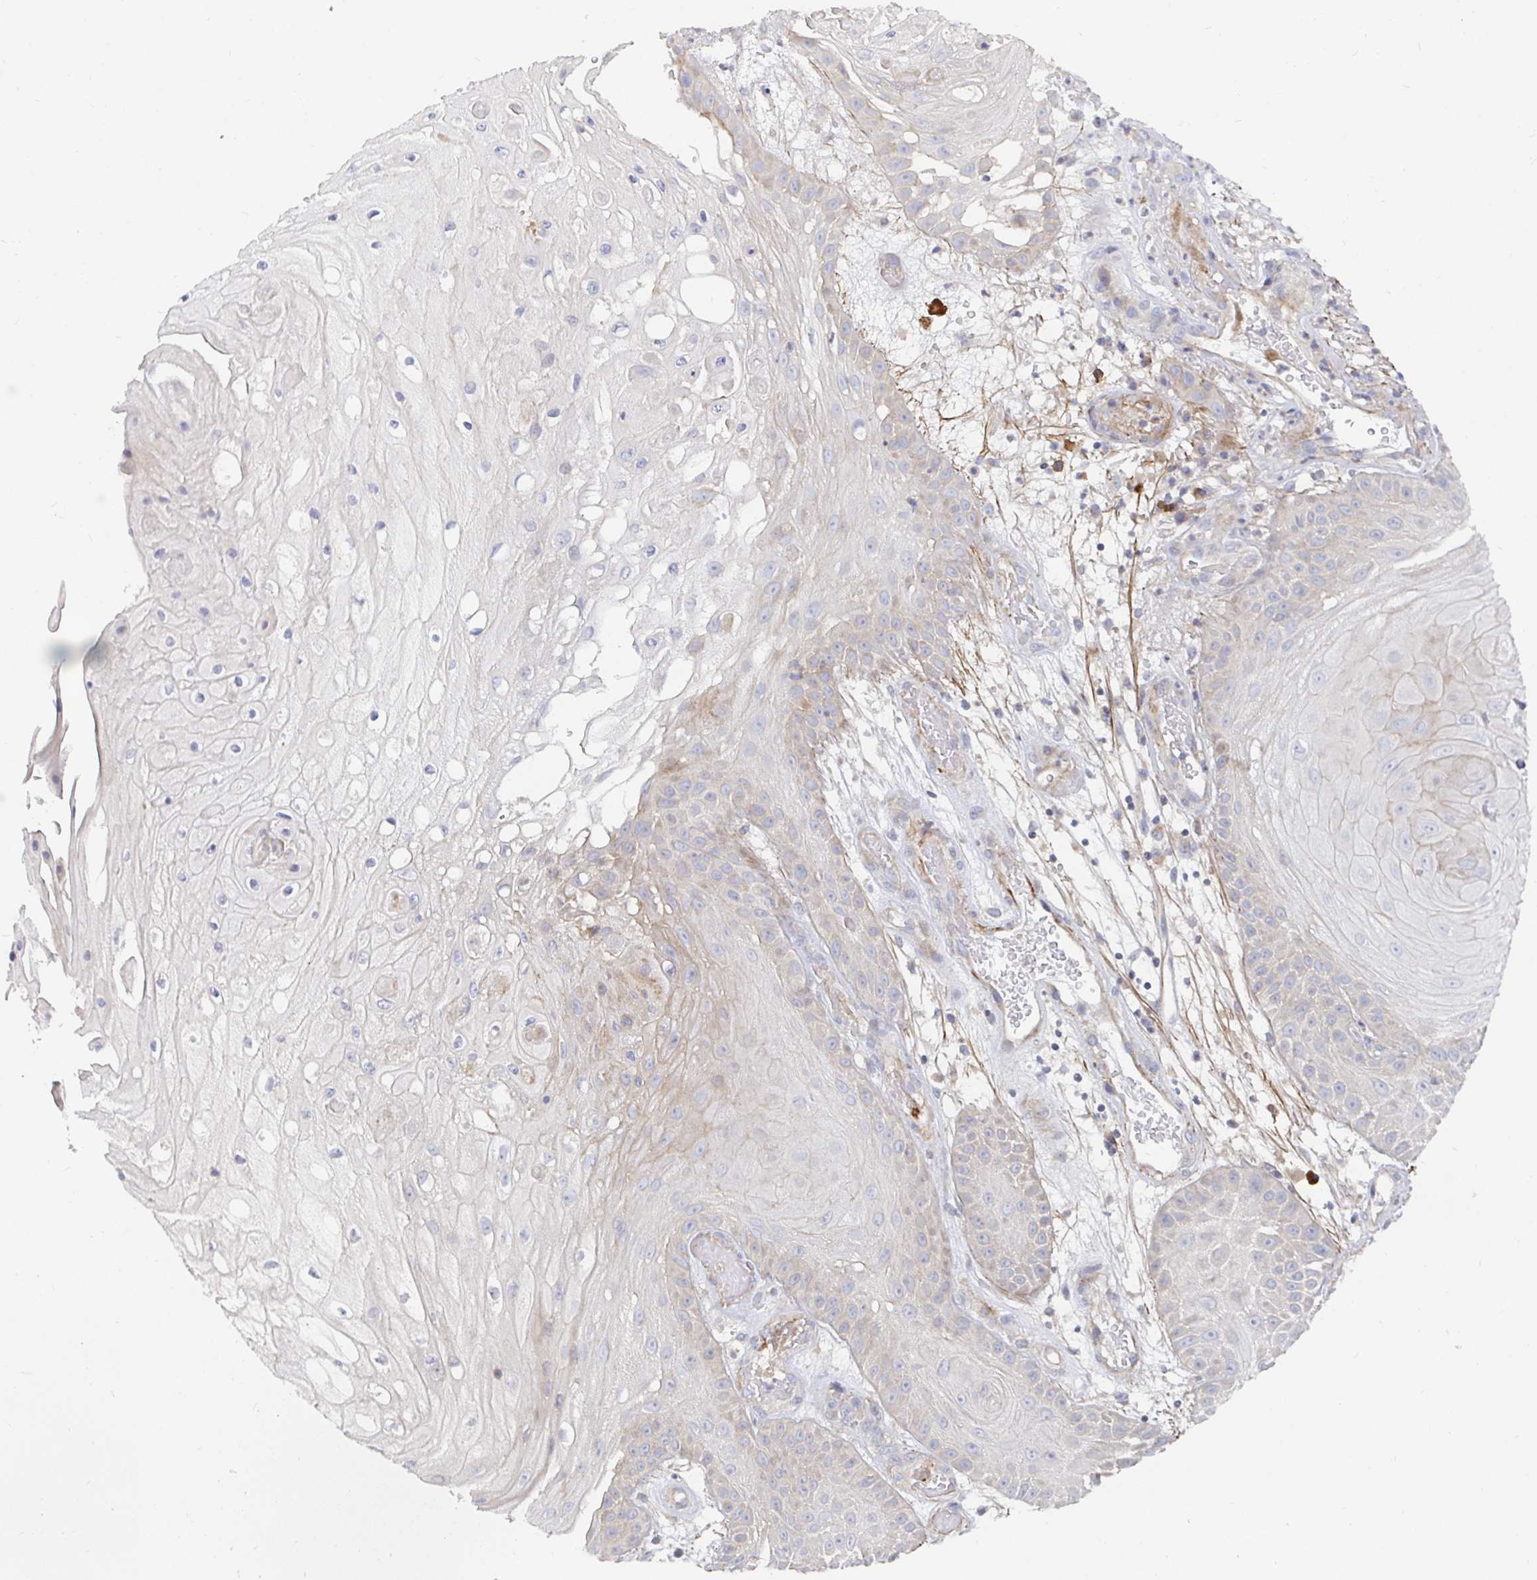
{"staining": {"intensity": "negative", "quantity": "none", "location": "none"}, "tissue": "skin cancer", "cell_type": "Tumor cells", "image_type": "cancer", "snomed": [{"axis": "morphology", "description": "Squamous cell carcinoma, NOS"}, {"axis": "topography", "description": "Skin"}], "caption": "Image shows no significant protein positivity in tumor cells of skin squamous cell carcinoma. Nuclei are stained in blue.", "gene": "SSH2", "patient": {"sex": "male", "age": 70}}